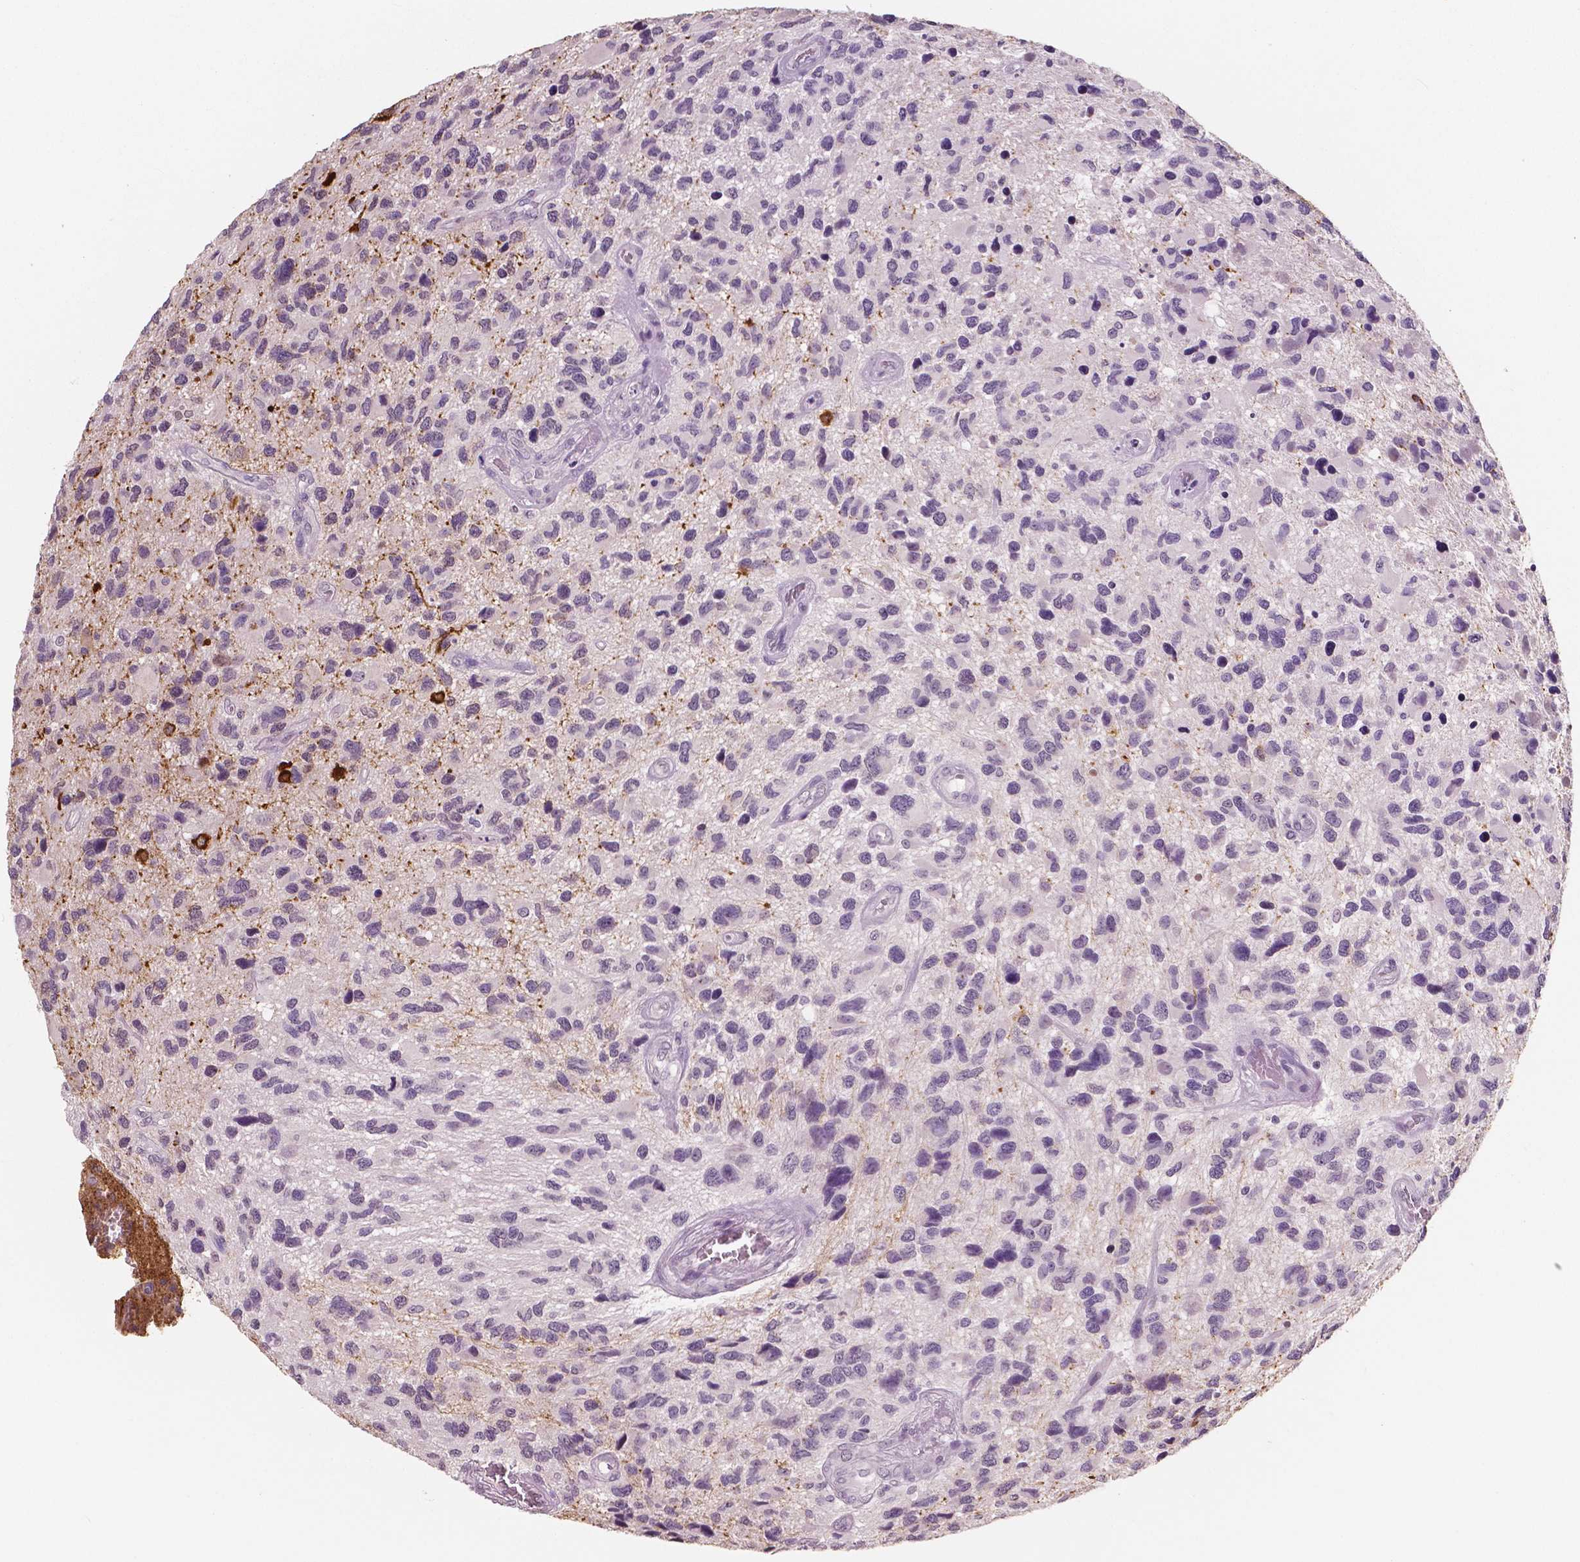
{"staining": {"intensity": "negative", "quantity": "none", "location": "none"}, "tissue": "glioma", "cell_type": "Tumor cells", "image_type": "cancer", "snomed": [{"axis": "morphology", "description": "Glioma, malignant, NOS"}, {"axis": "morphology", "description": "Glioma, malignant, High grade"}, {"axis": "topography", "description": "Brain"}], "caption": "Histopathology image shows no significant protein staining in tumor cells of malignant high-grade glioma.", "gene": "NECAB1", "patient": {"sex": "female", "age": 71}}